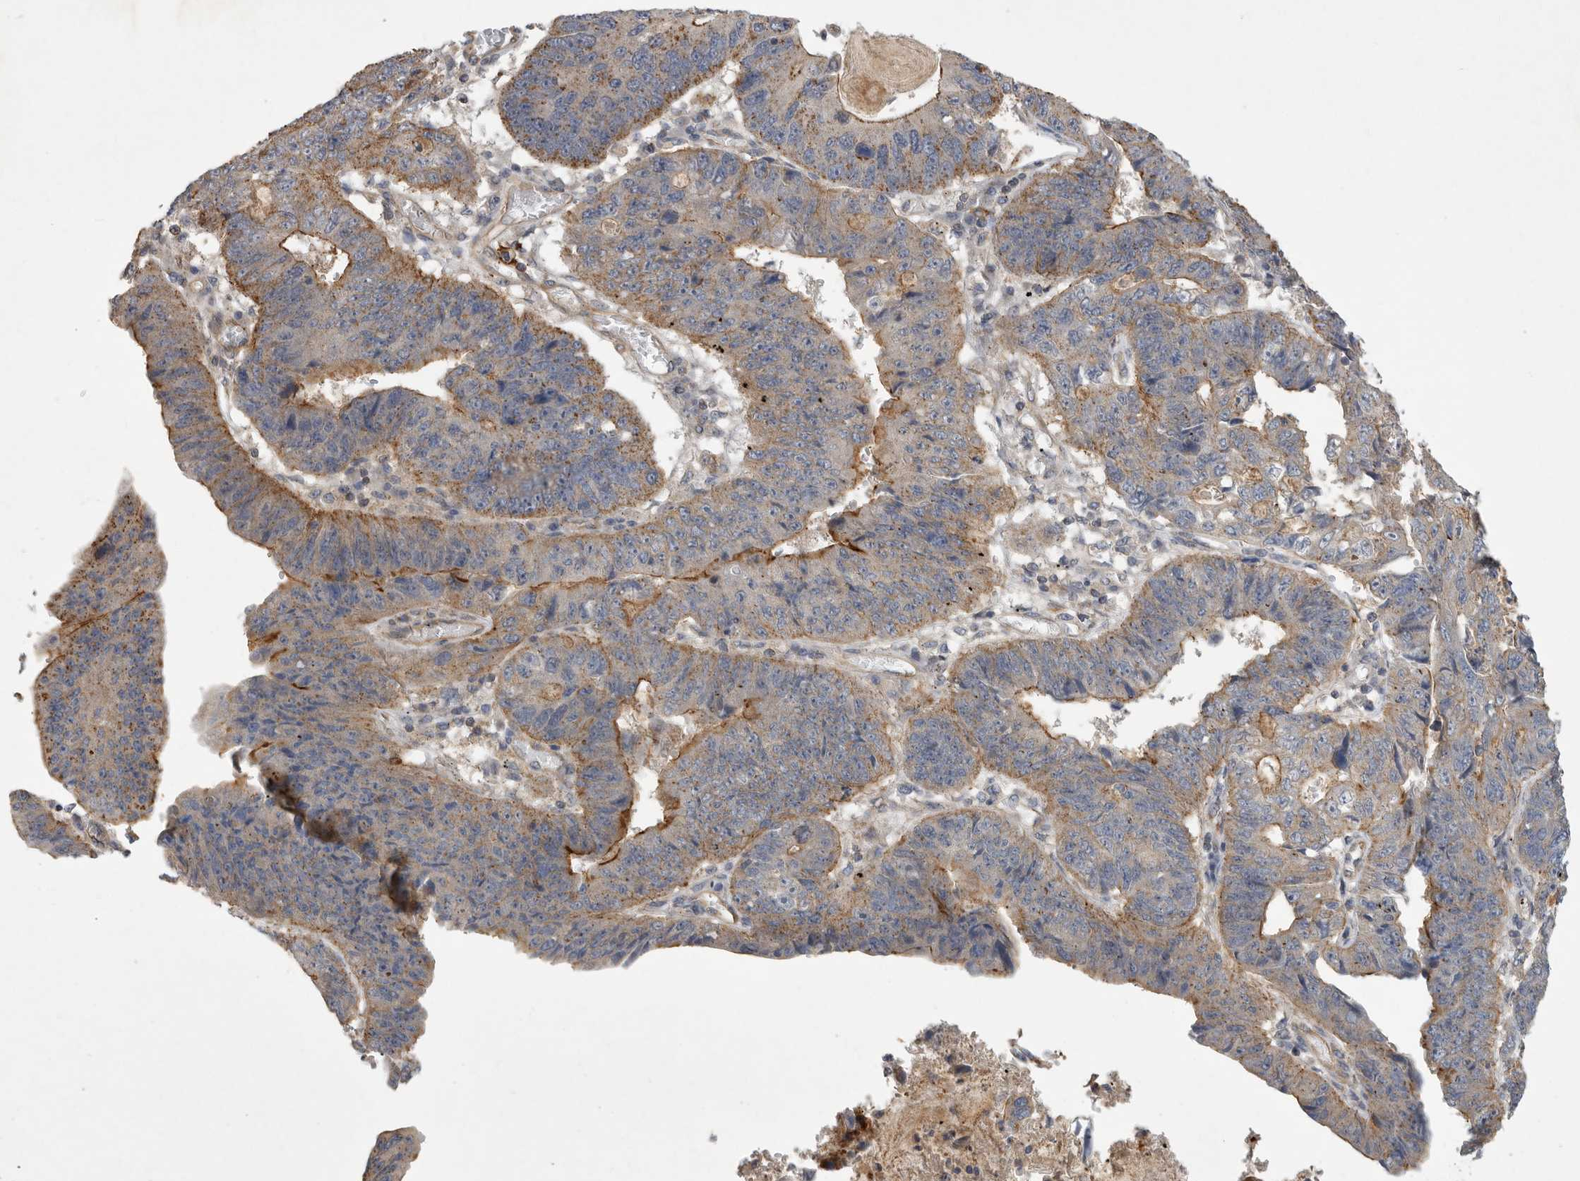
{"staining": {"intensity": "moderate", "quantity": ">75%", "location": "cytoplasmic/membranous"}, "tissue": "stomach cancer", "cell_type": "Tumor cells", "image_type": "cancer", "snomed": [{"axis": "morphology", "description": "Adenocarcinoma, NOS"}, {"axis": "topography", "description": "Stomach"}], "caption": "Immunohistochemical staining of adenocarcinoma (stomach) displays moderate cytoplasmic/membranous protein positivity in approximately >75% of tumor cells.", "gene": "MLPH", "patient": {"sex": "male", "age": 59}}